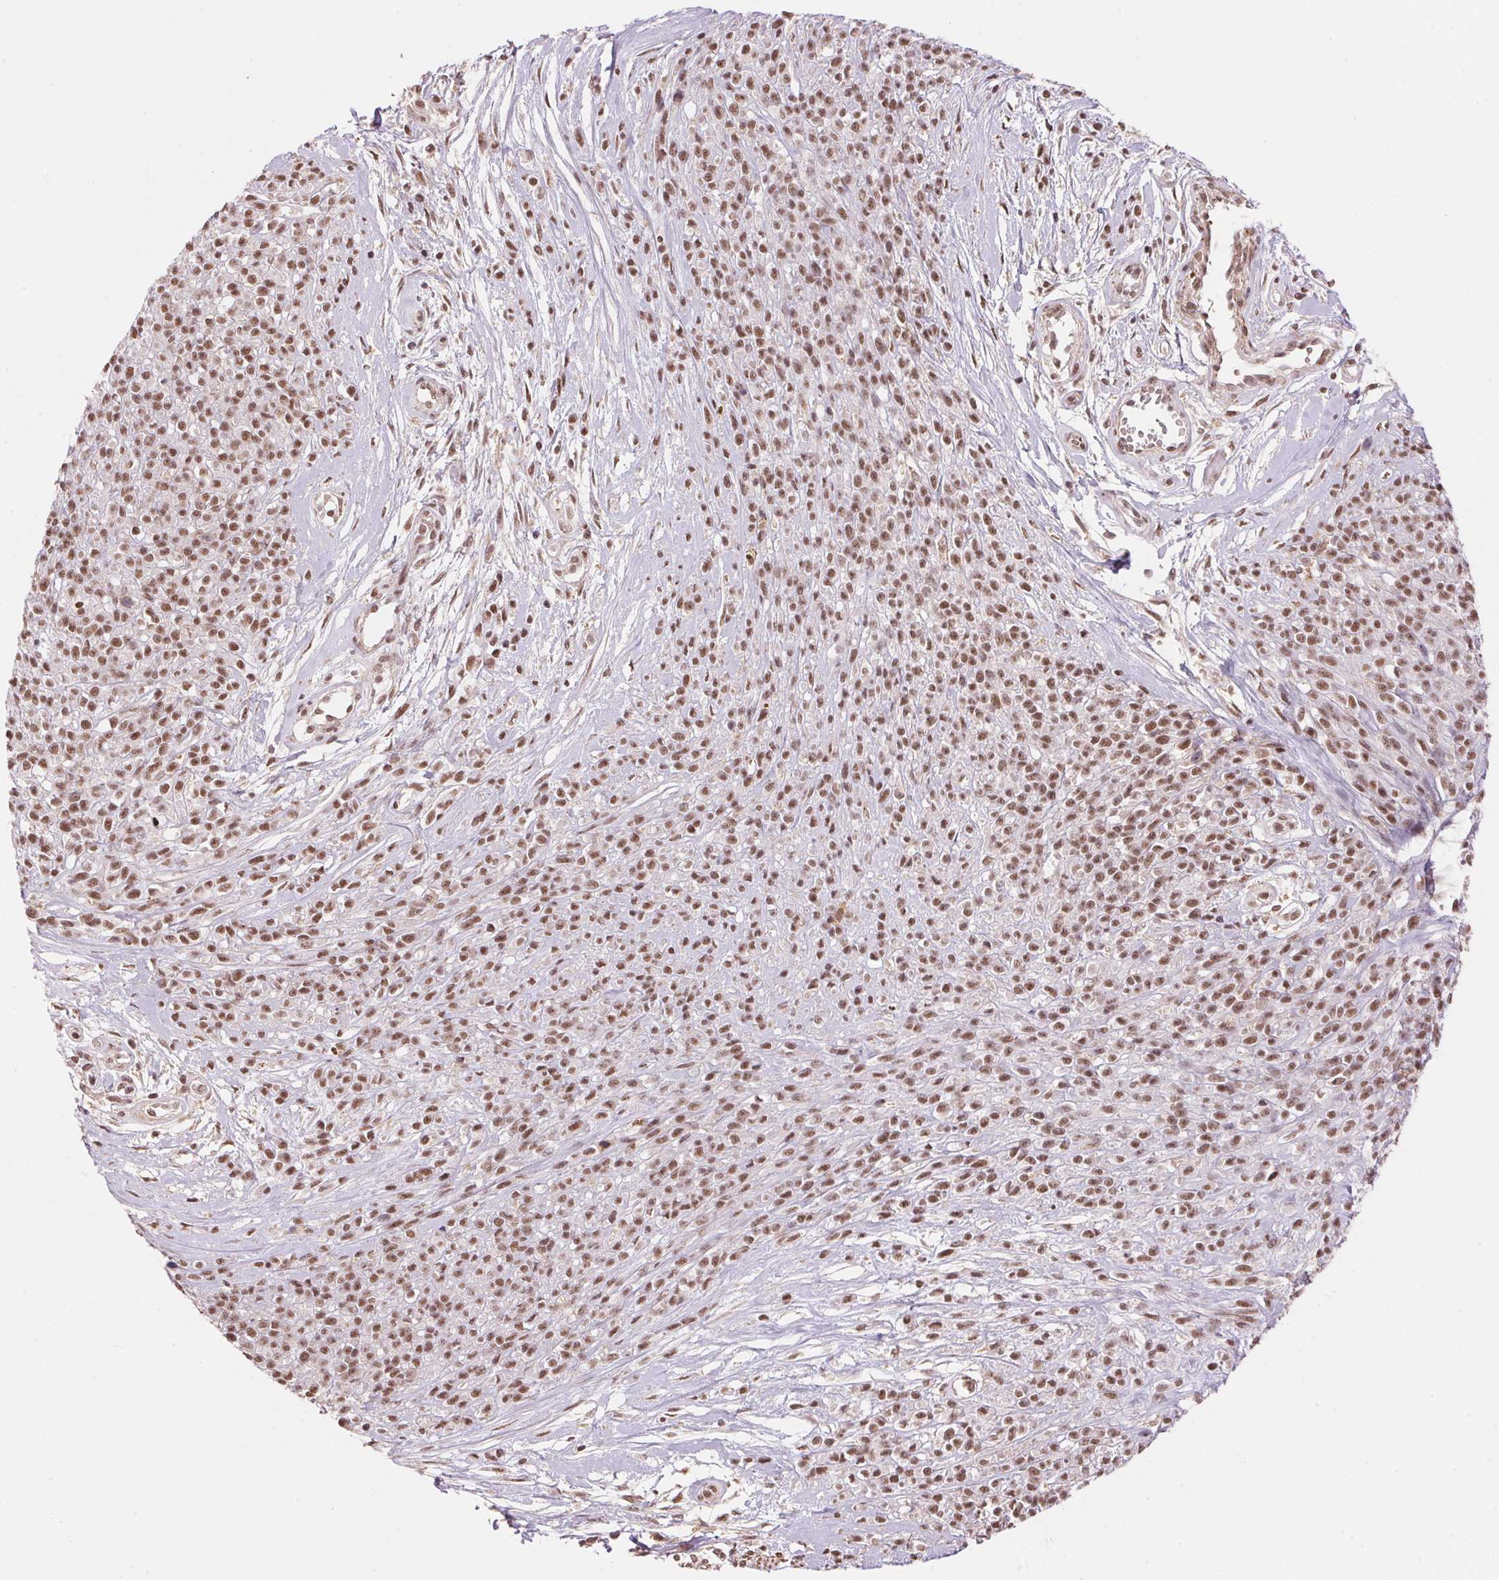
{"staining": {"intensity": "moderate", "quantity": ">75%", "location": "nuclear"}, "tissue": "melanoma", "cell_type": "Tumor cells", "image_type": "cancer", "snomed": [{"axis": "morphology", "description": "Malignant melanoma, NOS"}, {"axis": "topography", "description": "Skin"}, {"axis": "topography", "description": "Skin of trunk"}], "caption": "An image showing moderate nuclear positivity in about >75% of tumor cells in melanoma, as visualized by brown immunohistochemical staining.", "gene": "HNRNPDL", "patient": {"sex": "male", "age": 74}}